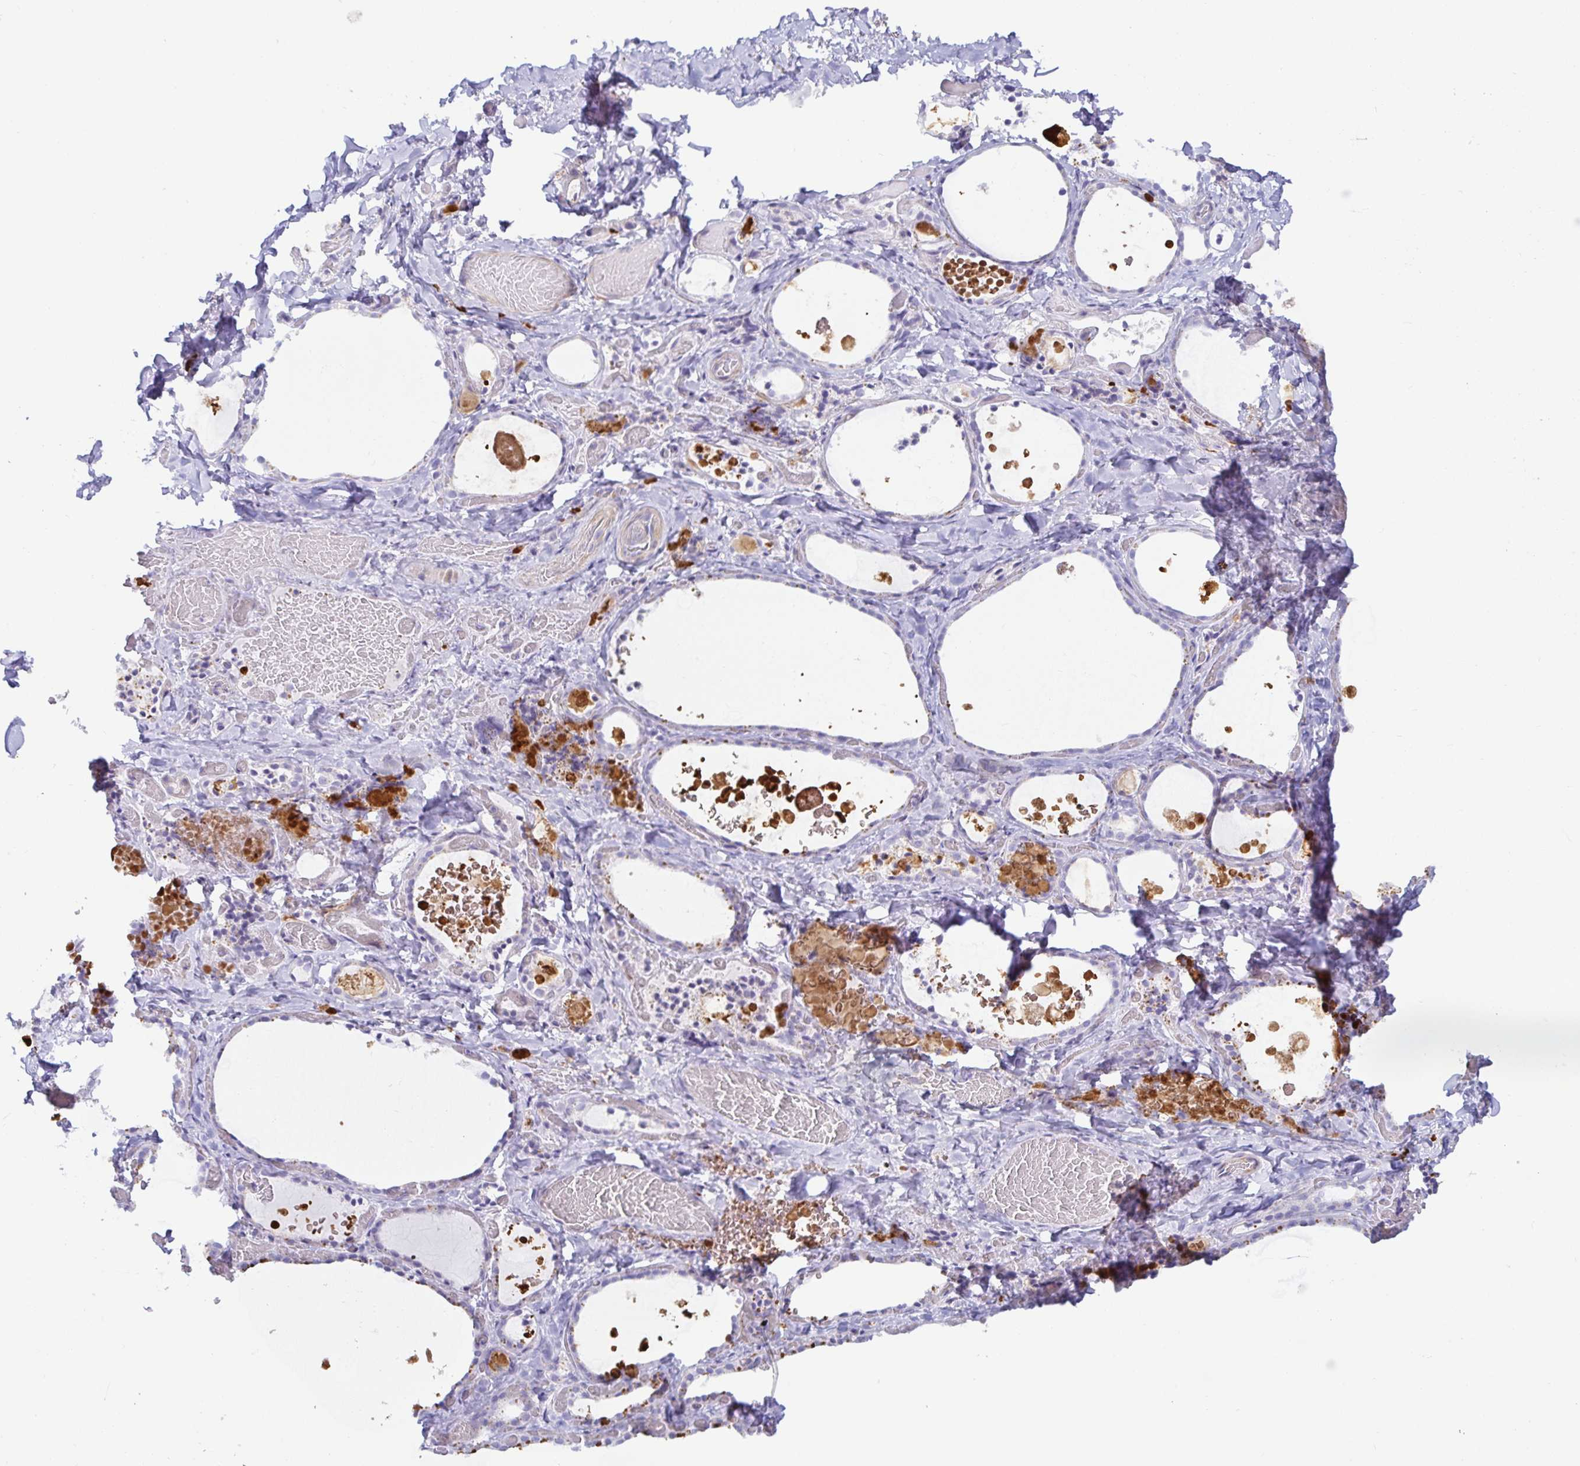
{"staining": {"intensity": "negative", "quantity": "none", "location": "none"}, "tissue": "thyroid gland", "cell_type": "Glandular cells", "image_type": "normal", "snomed": [{"axis": "morphology", "description": "Normal tissue, NOS"}, {"axis": "topography", "description": "Thyroid gland"}], "caption": "Immunohistochemistry (IHC) histopathology image of unremarkable thyroid gland: human thyroid gland stained with DAB (3,3'-diaminobenzidine) displays no significant protein staining in glandular cells.", "gene": "SPAG4", "patient": {"sex": "female", "age": 56}}